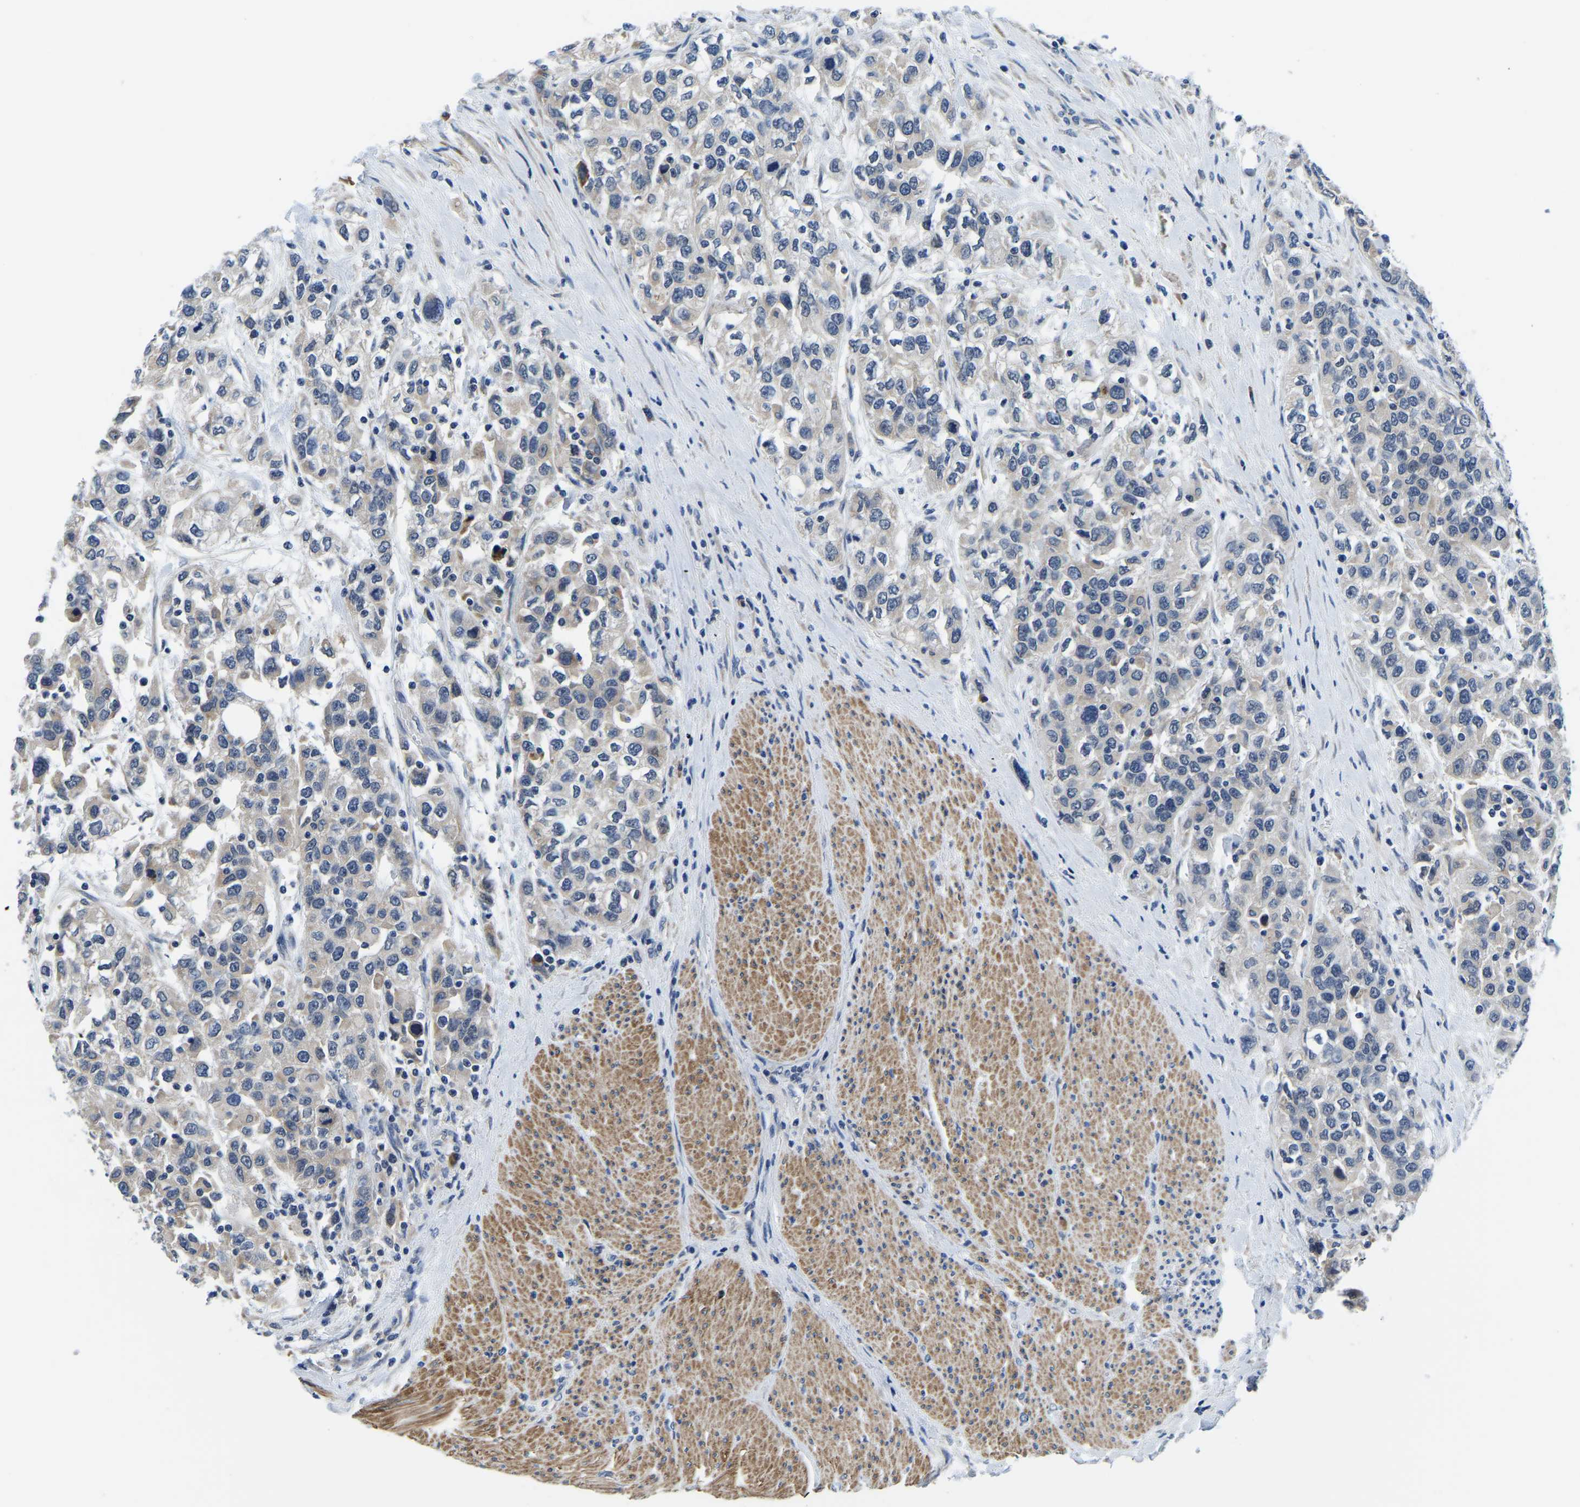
{"staining": {"intensity": "weak", "quantity": "<25%", "location": "cytoplasmic/membranous"}, "tissue": "urothelial cancer", "cell_type": "Tumor cells", "image_type": "cancer", "snomed": [{"axis": "morphology", "description": "Urothelial carcinoma, High grade"}, {"axis": "topography", "description": "Urinary bladder"}], "caption": "Immunohistochemical staining of high-grade urothelial carcinoma reveals no significant expression in tumor cells.", "gene": "LIAS", "patient": {"sex": "female", "age": 80}}